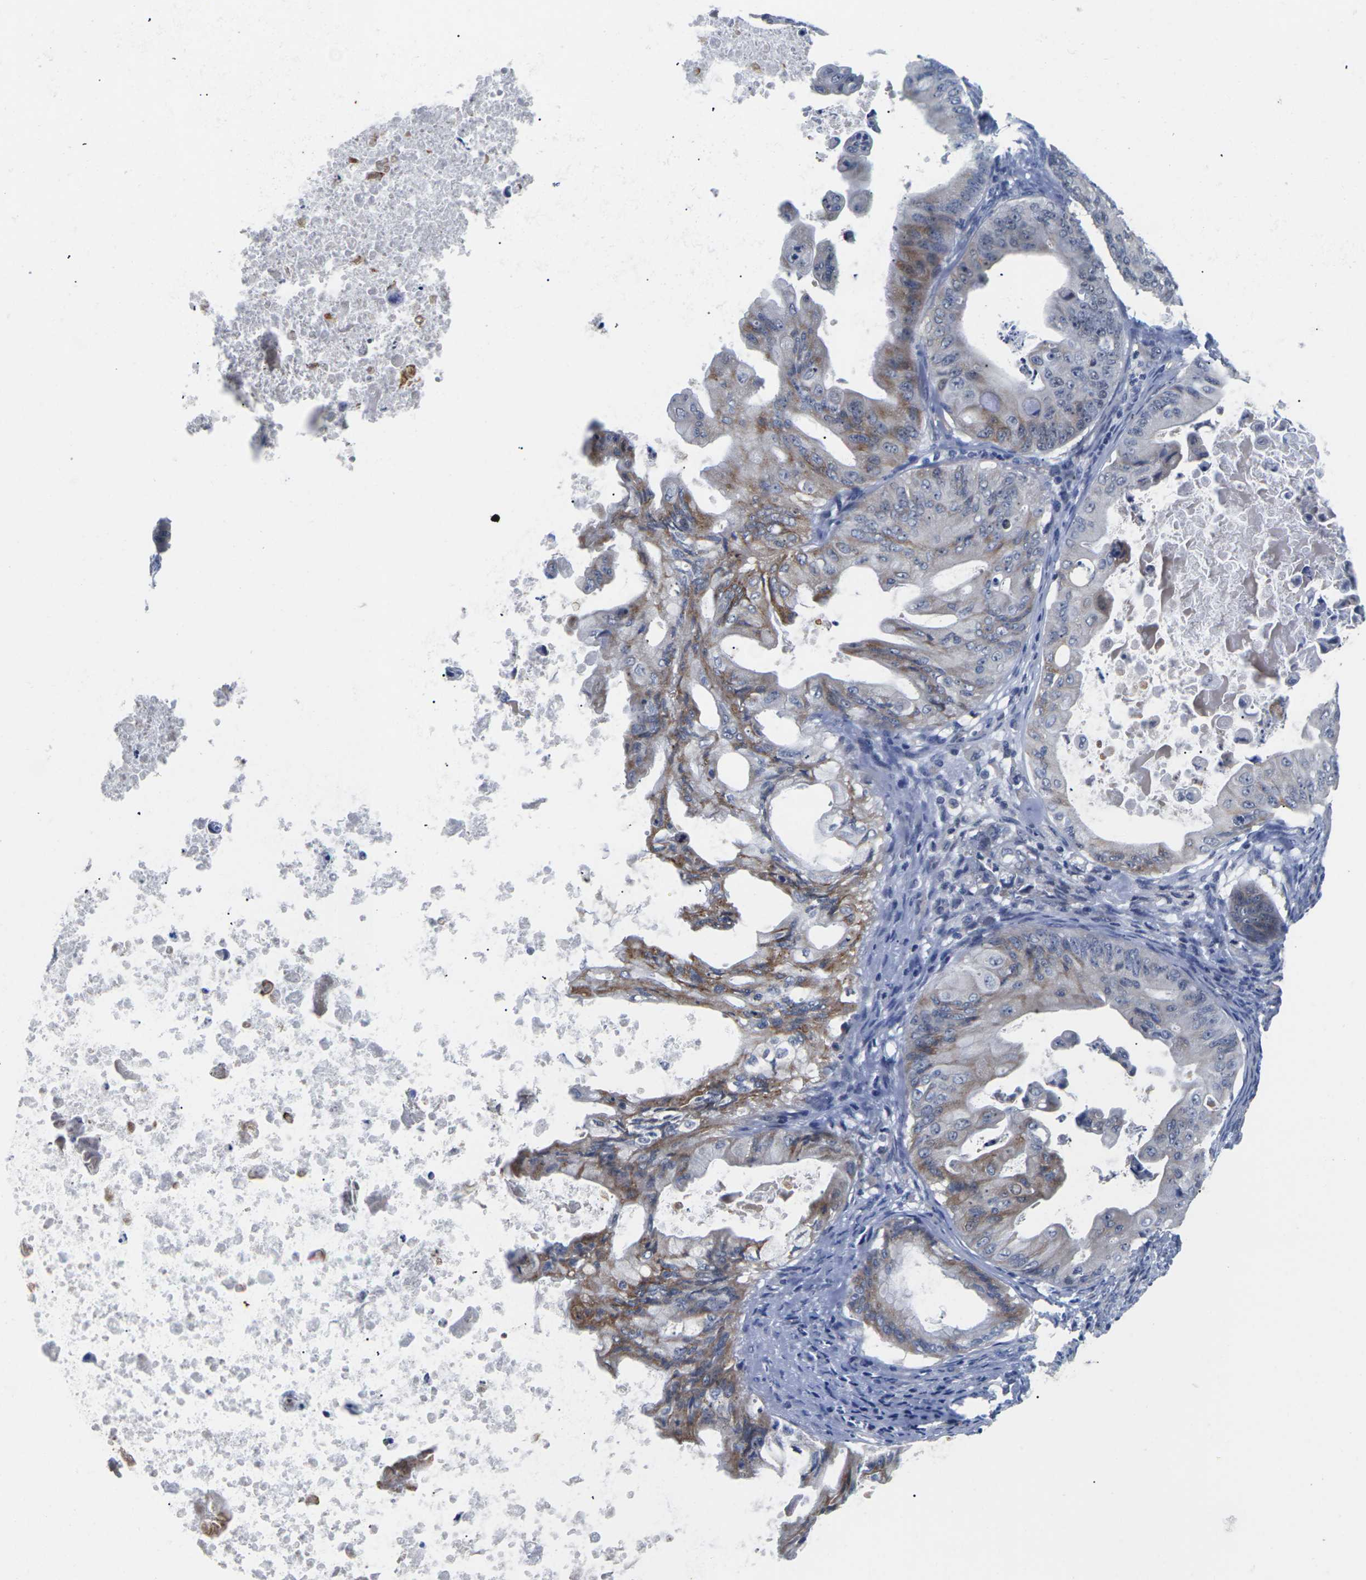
{"staining": {"intensity": "moderate", "quantity": "25%-75%", "location": "cytoplasmic/membranous"}, "tissue": "ovarian cancer", "cell_type": "Tumor cells", "image_type": "cancer", "snomed": [{"axis": "morphology", "description": "Cystadenocarcinoma, mucinous, NOS"}, {"axis": "topography", "description": "Ovary"}], "caption": "Immunohistochemistry (IHC) image of human ovarian mucinous cystadenocarcinoma stained for a protein (brown), which reveals medium levels of moderate cytoplasmic/membranous positivity in approximately 25%-75% of tumor cells.", "gene": "ST6GAL2", "patient": {"sex": "female", "age": 37}}